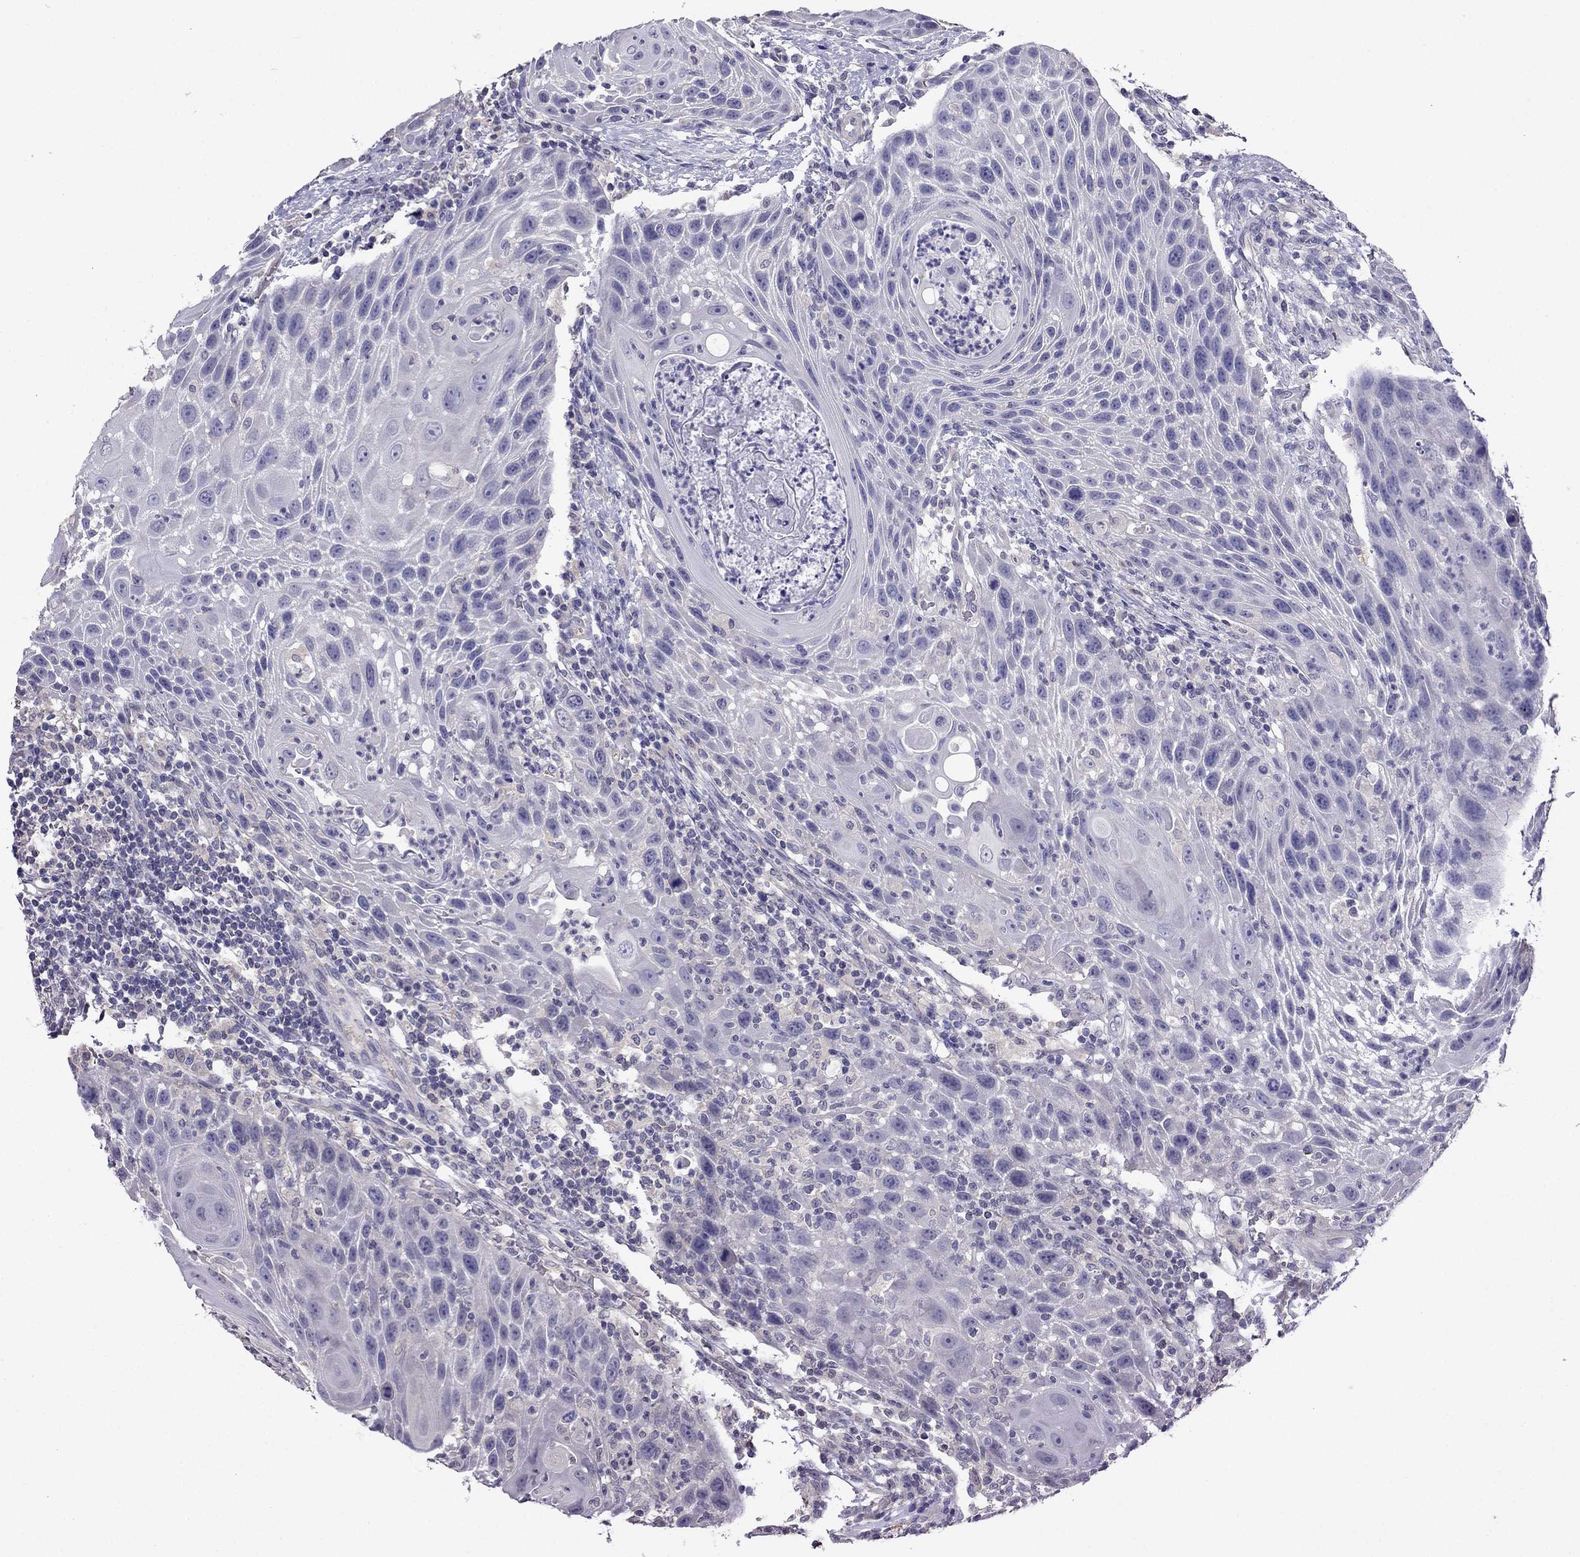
{"staining": {"intensity": "negative", "quantity": "none", "location": "none"}, "tissue": "head and neck cancer", "cell_type": "Tumor cells", "image_type": "cancer", "snomed": [{"axis": "morphology", "description": "Squamous cell carcinoma, NOS"}, {"axis": "topography", "description": "Head-Neck"}], "caption": "This histopathology image is of head and neck cancer stained with immunohistochemistry (IHC) to label a protein in brown with the nuclei are counter-stained blue. There is no positivity in tumor cells.", "gene": "SCNN1D", "patient": {"sex": "male", "age": 69}}